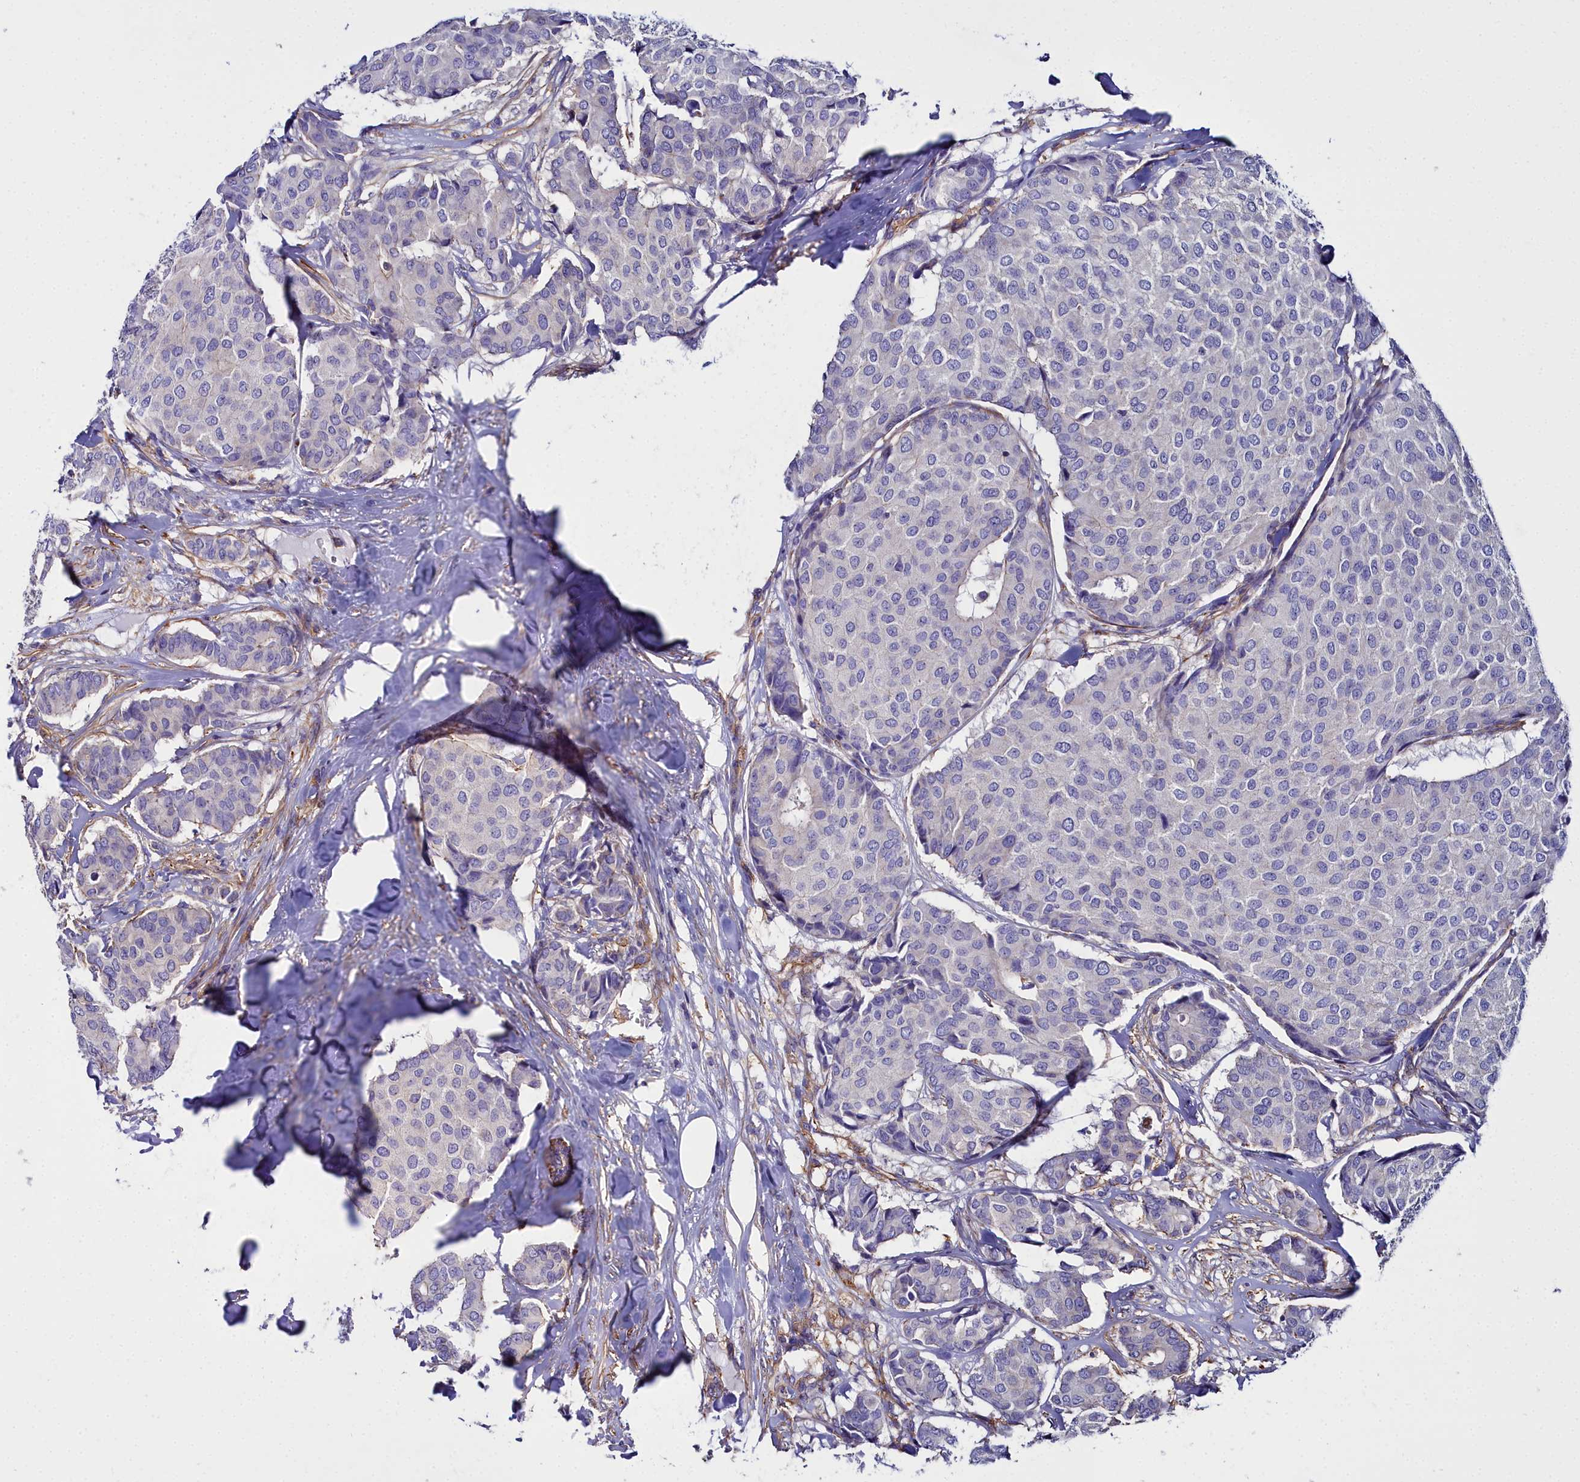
{"staining": {"intensity": "negative", "quantity": "none", "location": "none"}, "tissue": "breast cancer", "cell_type": "Tumor cells", "image_type": "cancer", "snomed": [{"axis": "morphology", "description": "Duct carcinoma"}, {"axis": "topography", "description": "Breast"}], "caption": "Tumor cells are negative for brown protein staining in infiltrating ductal carcinoma (breast). (DAB (3,3'-diaminobenzidine) immunohistochemistry (IHC), high magnification).", "gene": "FADS3", "patient": {"sex": "female", "age": 75}}